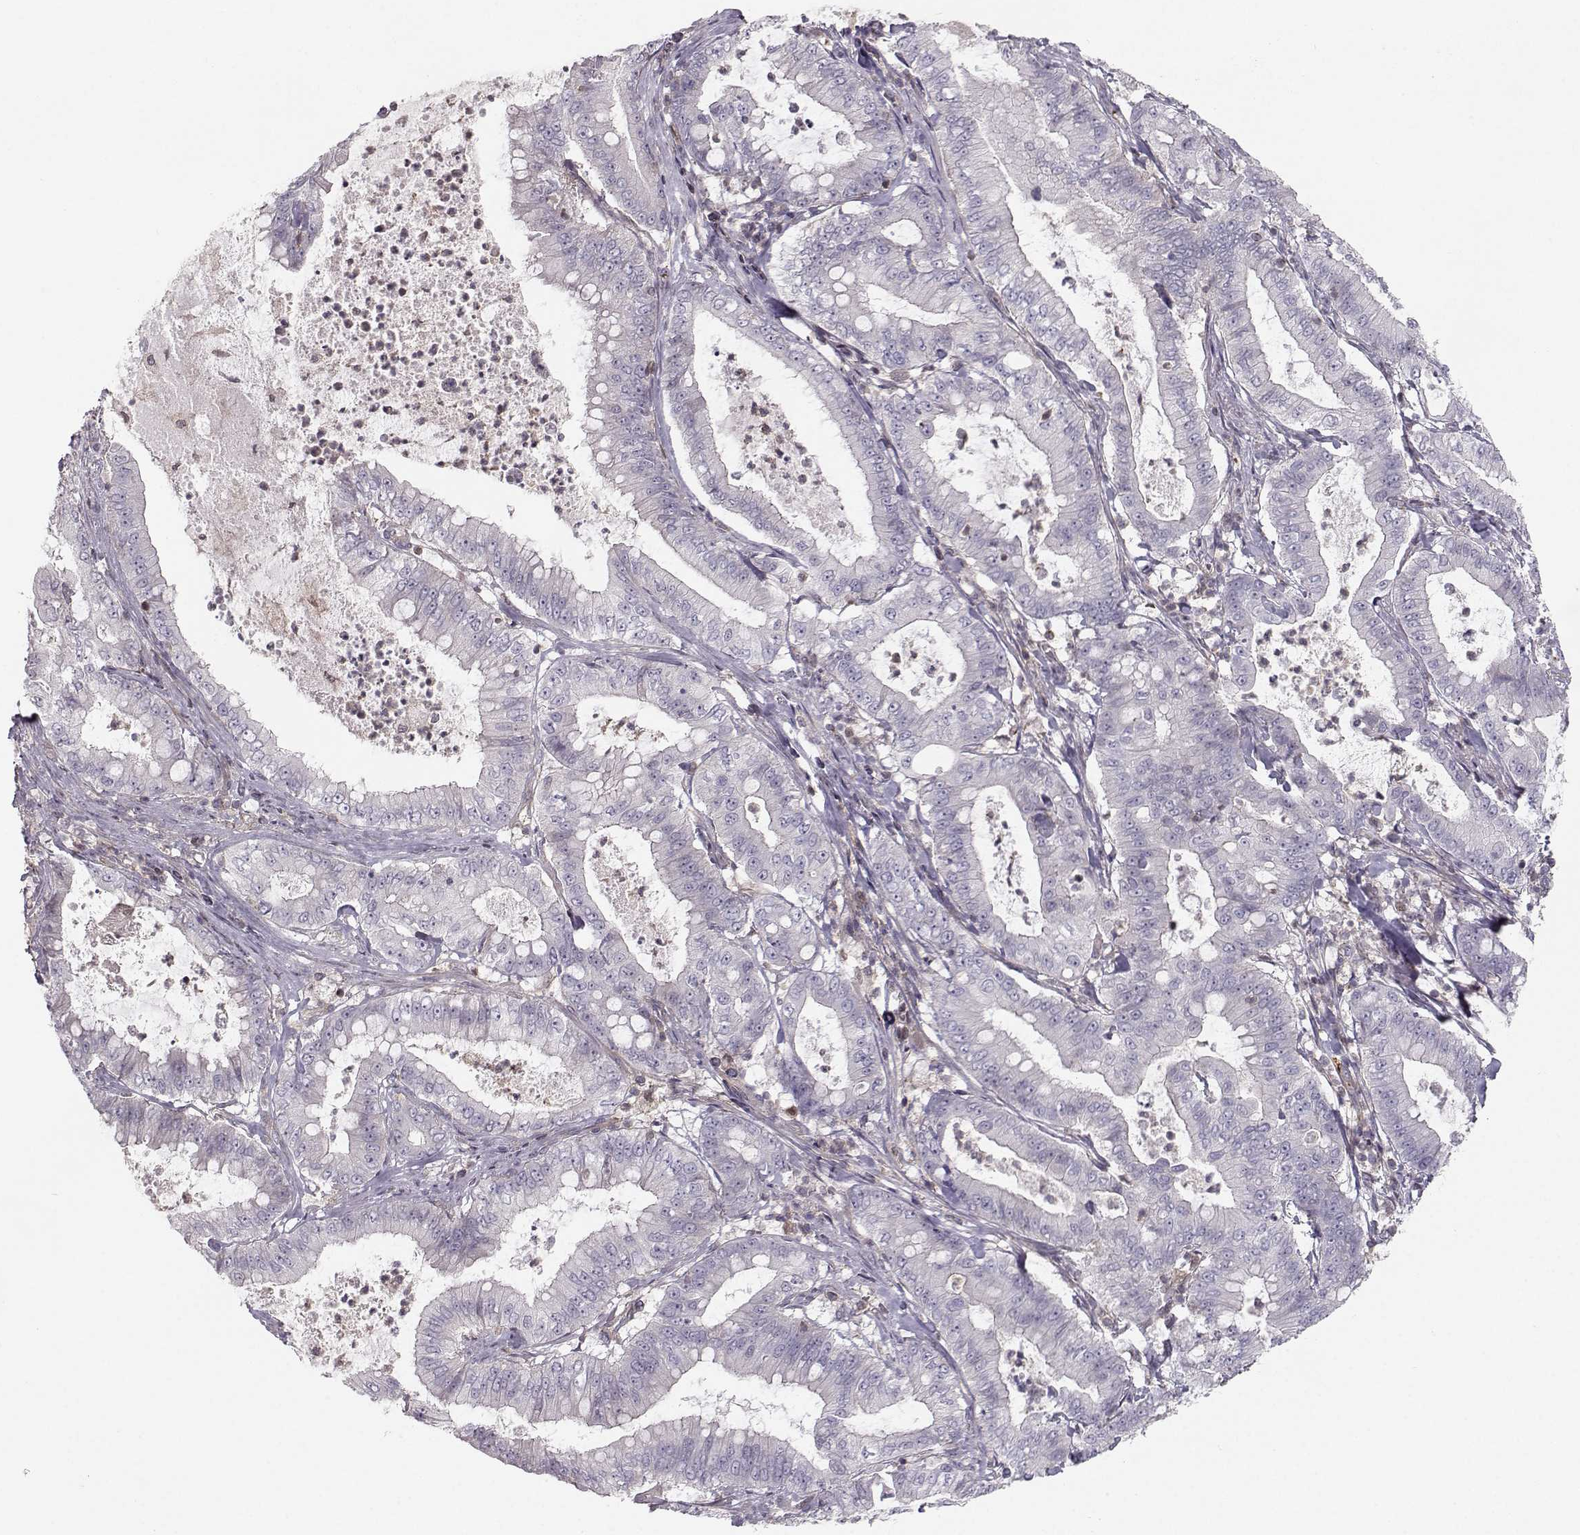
{"staining": {"intensity": "negative", "quantity": "none", "location": "none"}, "tissue": "pancreatic cancer", "cell_type": "Tumor cells", "image_type": "cancer", "snomed": [{"axis": "morphology", "description": "Adenocarcinoma, NOS"}, {"axis": "topography", "description": "Pancreas"}], "caption": "This micrograph is of pancreatic cancer (adenocarcinoma) stained with IHC to label a protein in brown with the nuclei are counter-stained blue. There is no positivity in tumor cells.", "gene": "ASB16", "patient": {"sex": "male", "age": 71}}